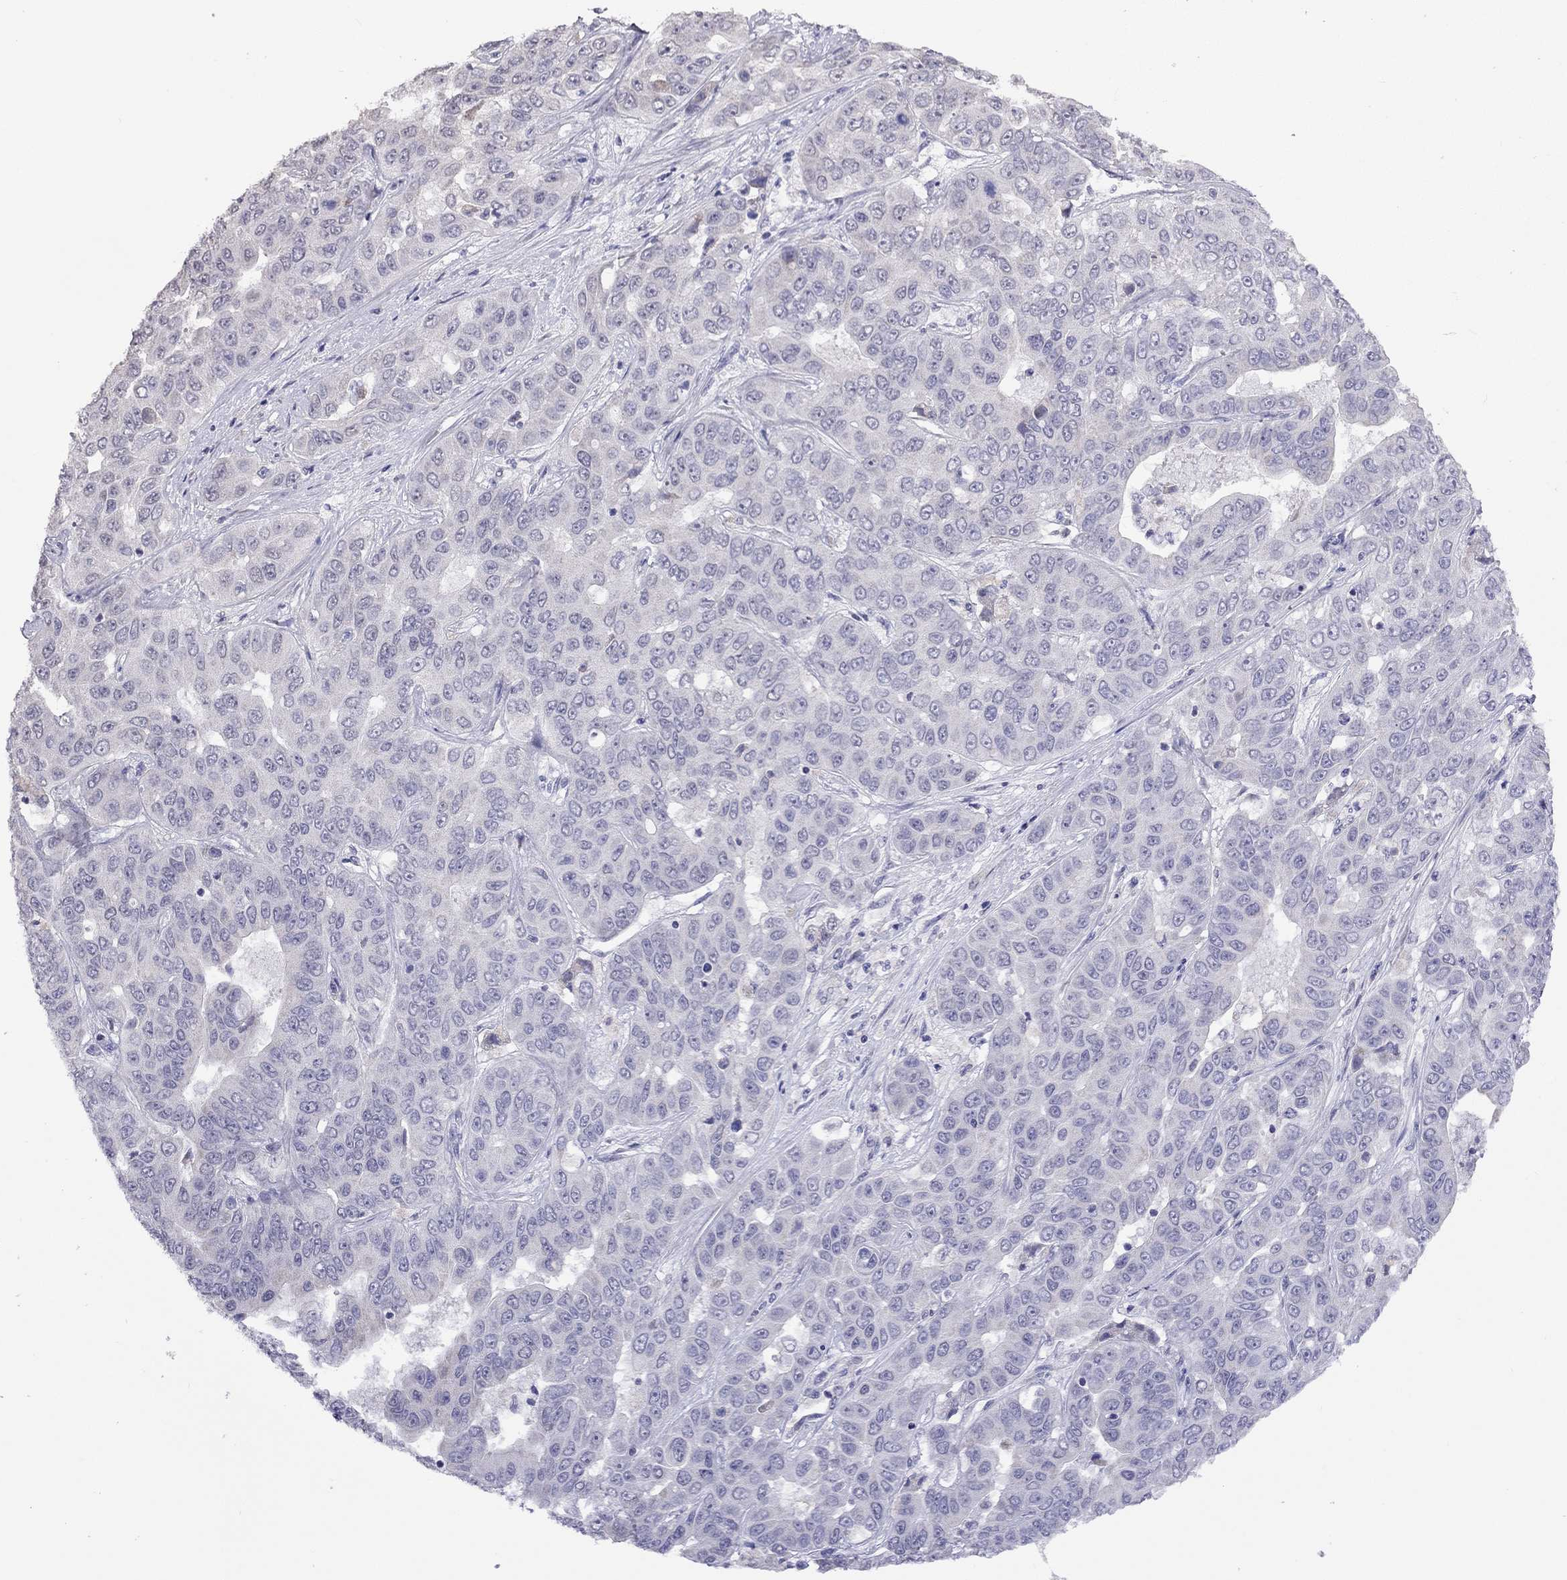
{"staining": {"intensity": "negative", "quantity": "none", "location": "none"}, "tissue": "liver cancer", "cell_type": "Tumor cells", "image_type": "cancer", "snomed": [{"axis": "morphology", "description": "Cholangiocarcinoma"}, {"axis": "topography", "description": "Liver"}], "caption": "This is an IHC histopathology image of liver cancer. There is no positivity in tumor cells.", "gene": "HES5", "patient": {"sex": "female", "age": 52}}